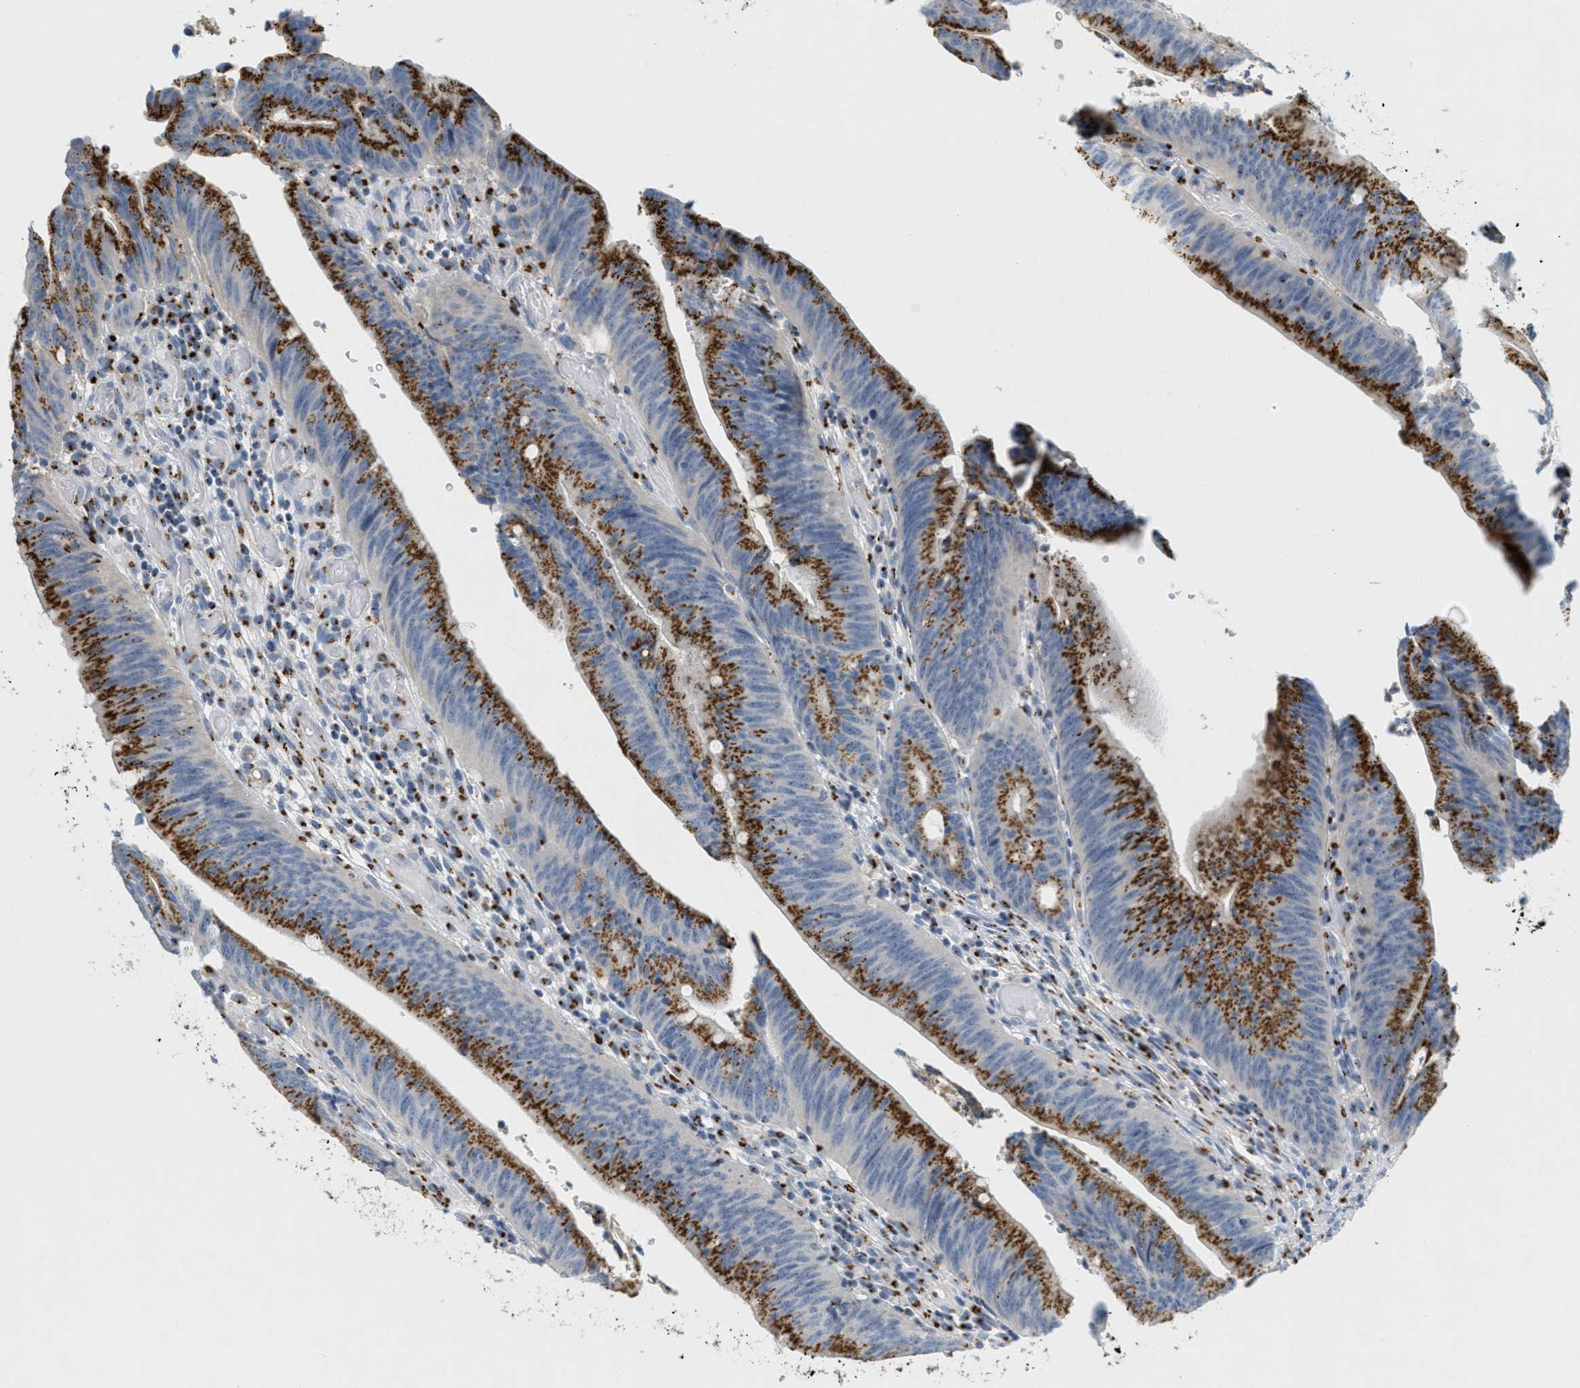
{"staining": {"intensity": "strong", "quantity": ">75%", "location": "cytoplasmic/membranous"}, "tissue": "colorectal cancer", "cell_type": "Tumor cells", "image_type": "cancer", "snomed": [{"axis": "morphology", "description": "Normal tissue, NOS"}, {"axis": "morphology", "description": "Adenocarcinoma, NOS"}, {"axis": "topography", "description": "Rectum"}], "caption": "Tumor cells show strong cytoplasmic/membranous positivity in approximately >75% of cells in colorectal cancer. The staining is performed using DAB (3,3'-diaminobenzidine) brown chromogen to label protein expression. The nuclei are counter-stained blue using hematoxylin.", "gene": "ENTPD4", "patient": {"sex": "female", "age": 66}}